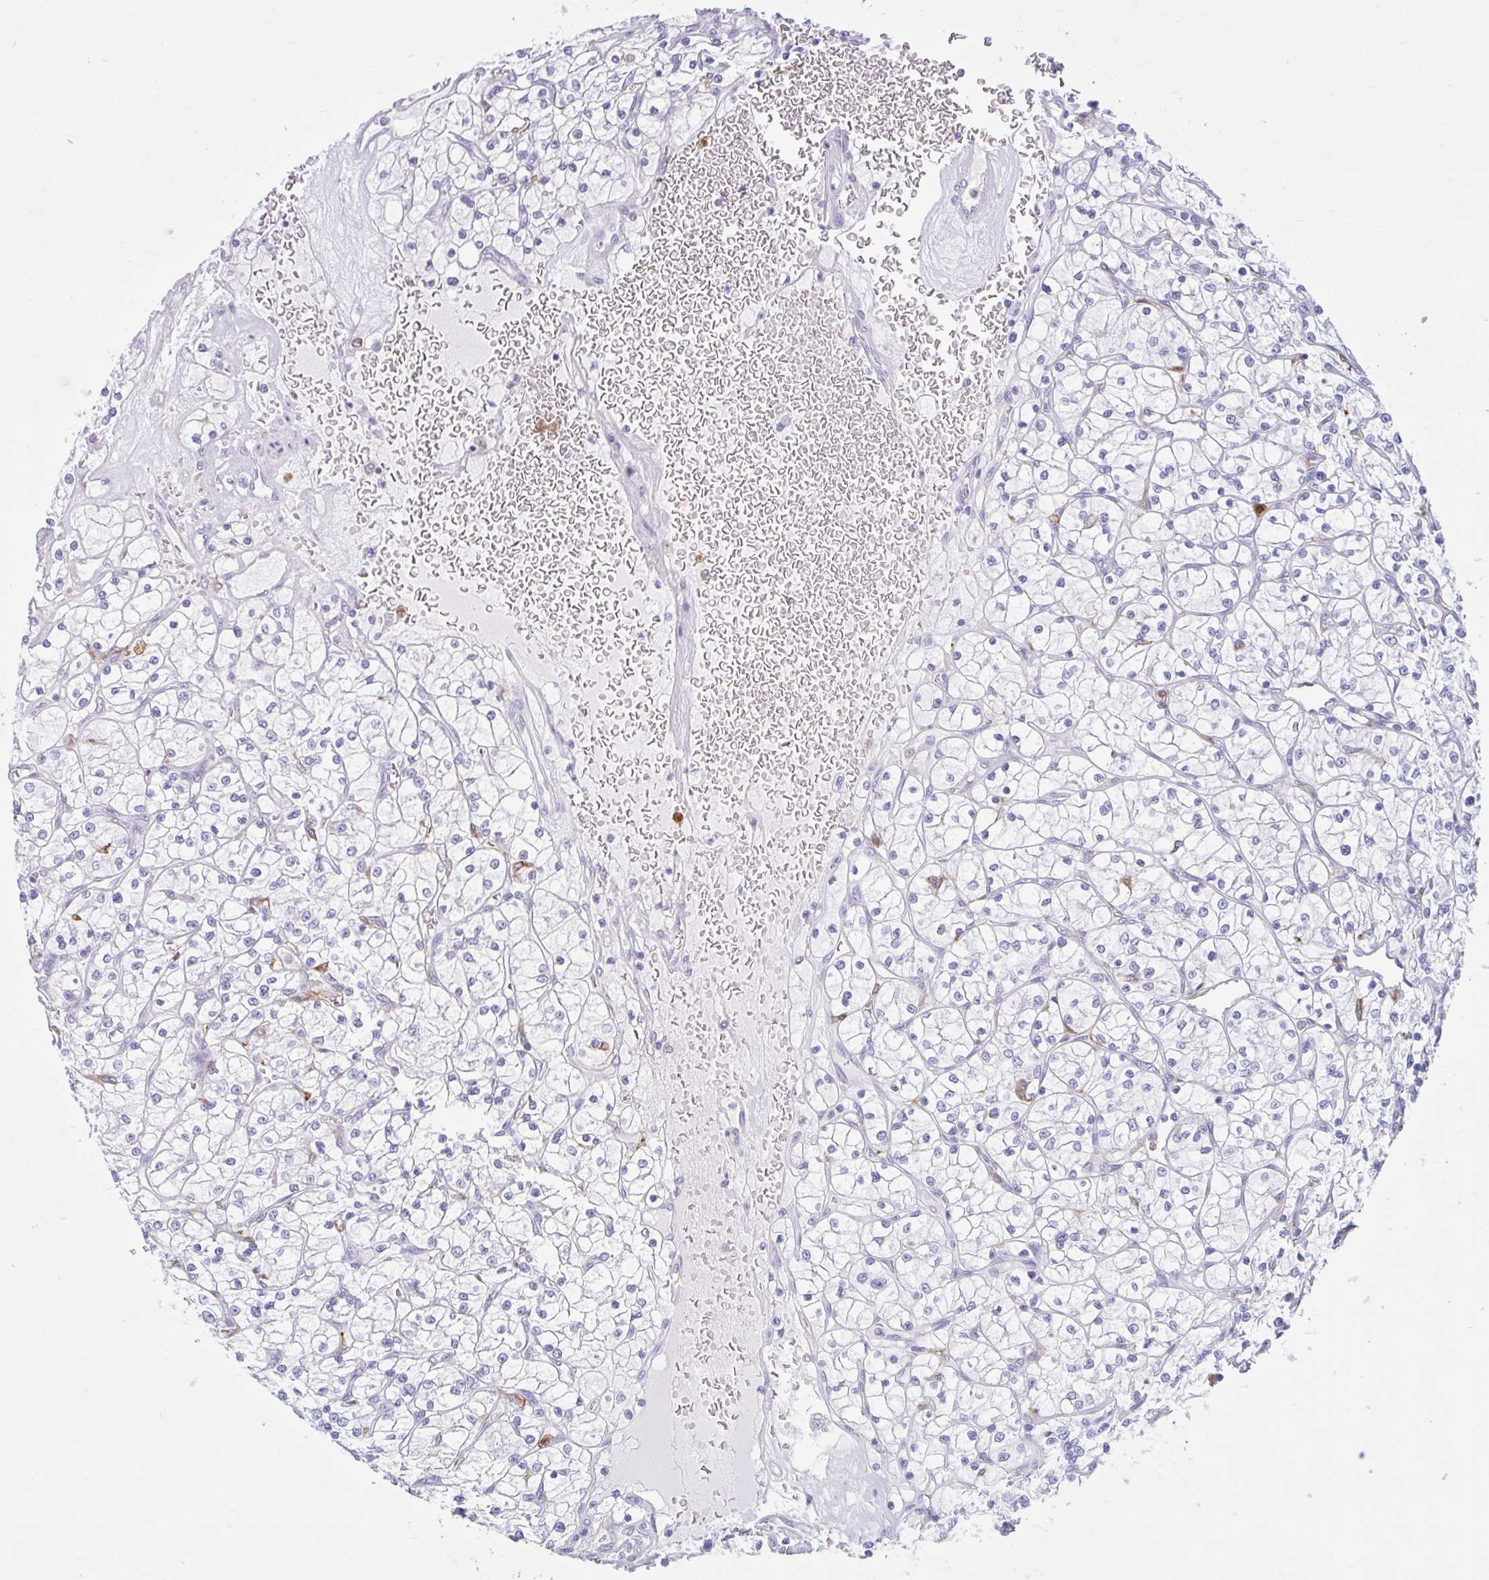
{"staining": {"intensity": "negative", "quantity": "none", "location": "none"}, "tissue": "renal cancer", "cell_type": "Tumor cells", "image_type": "cancer", "snomed": [{"axis": "morphology", "description": "Adenocarcinoma, NOS"}, {"axis": "topography", "description": "Kidney"}], "caption": "Renal adenocarcinoma was stained to show a protein in brown. There is no significant staining in tumor cells.", "gene": "CEP120", "patient": {"sex": "female", "age": 64}}